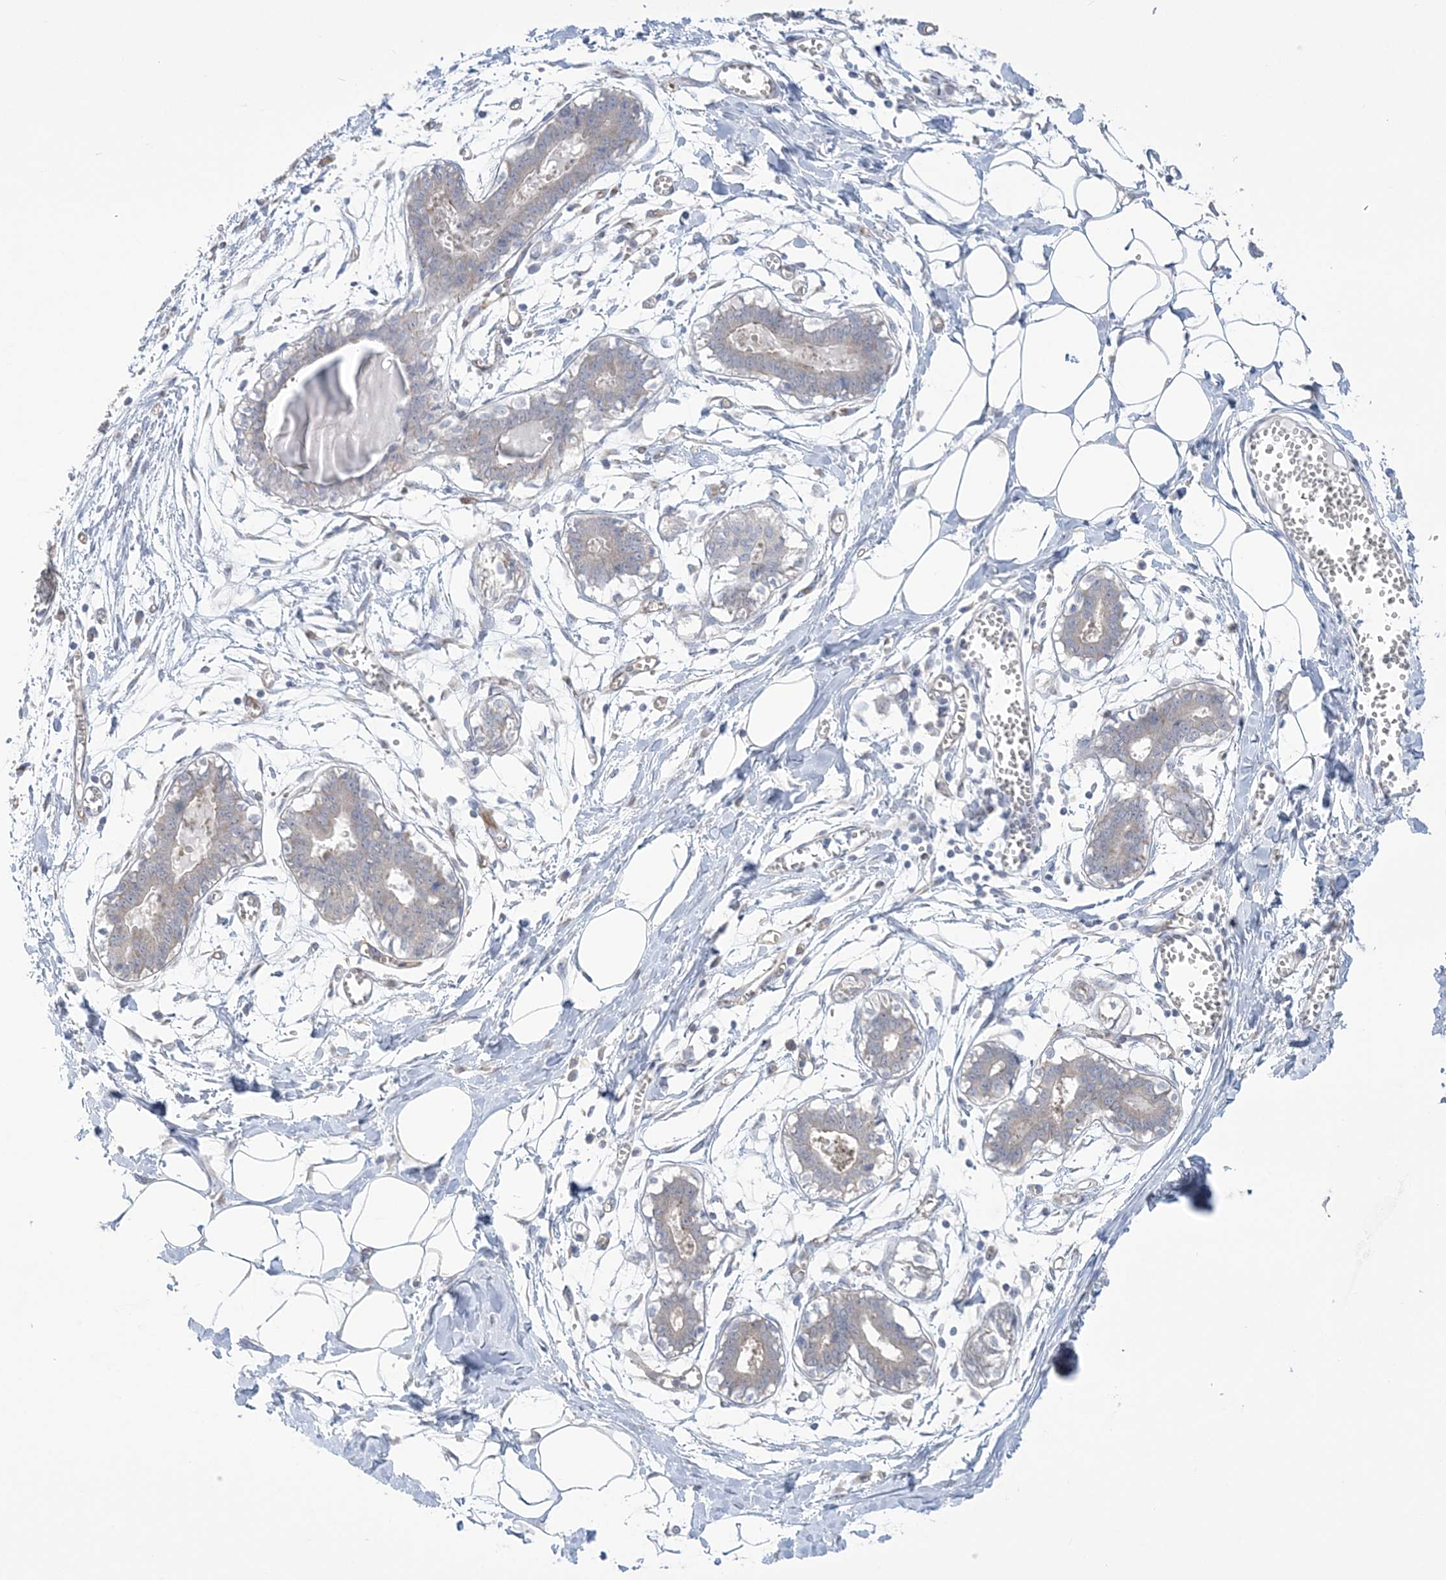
{"staining": {"intensity": "negative", "quantity": "none", "location": "none"}, "tissue": "breast", "cell_type": "Adipocytes", "image_type": "normal", "snomed": [{"axis": "morphology", "description": "Normal tissue, NOS"}, {"axis": "topography", "description": "Breast"}], "caption": "The image reveals no staining of adipocytes in normal breast. Brightfield microscopy of immunohistochemistry (IHC) stained with DAB (3,3'-diaminobenzidine) (brown) and hematoxylin (blue), captured at high magnification.", "gene": "FARSB", "patient": {"sex": "female", "age": 27}}